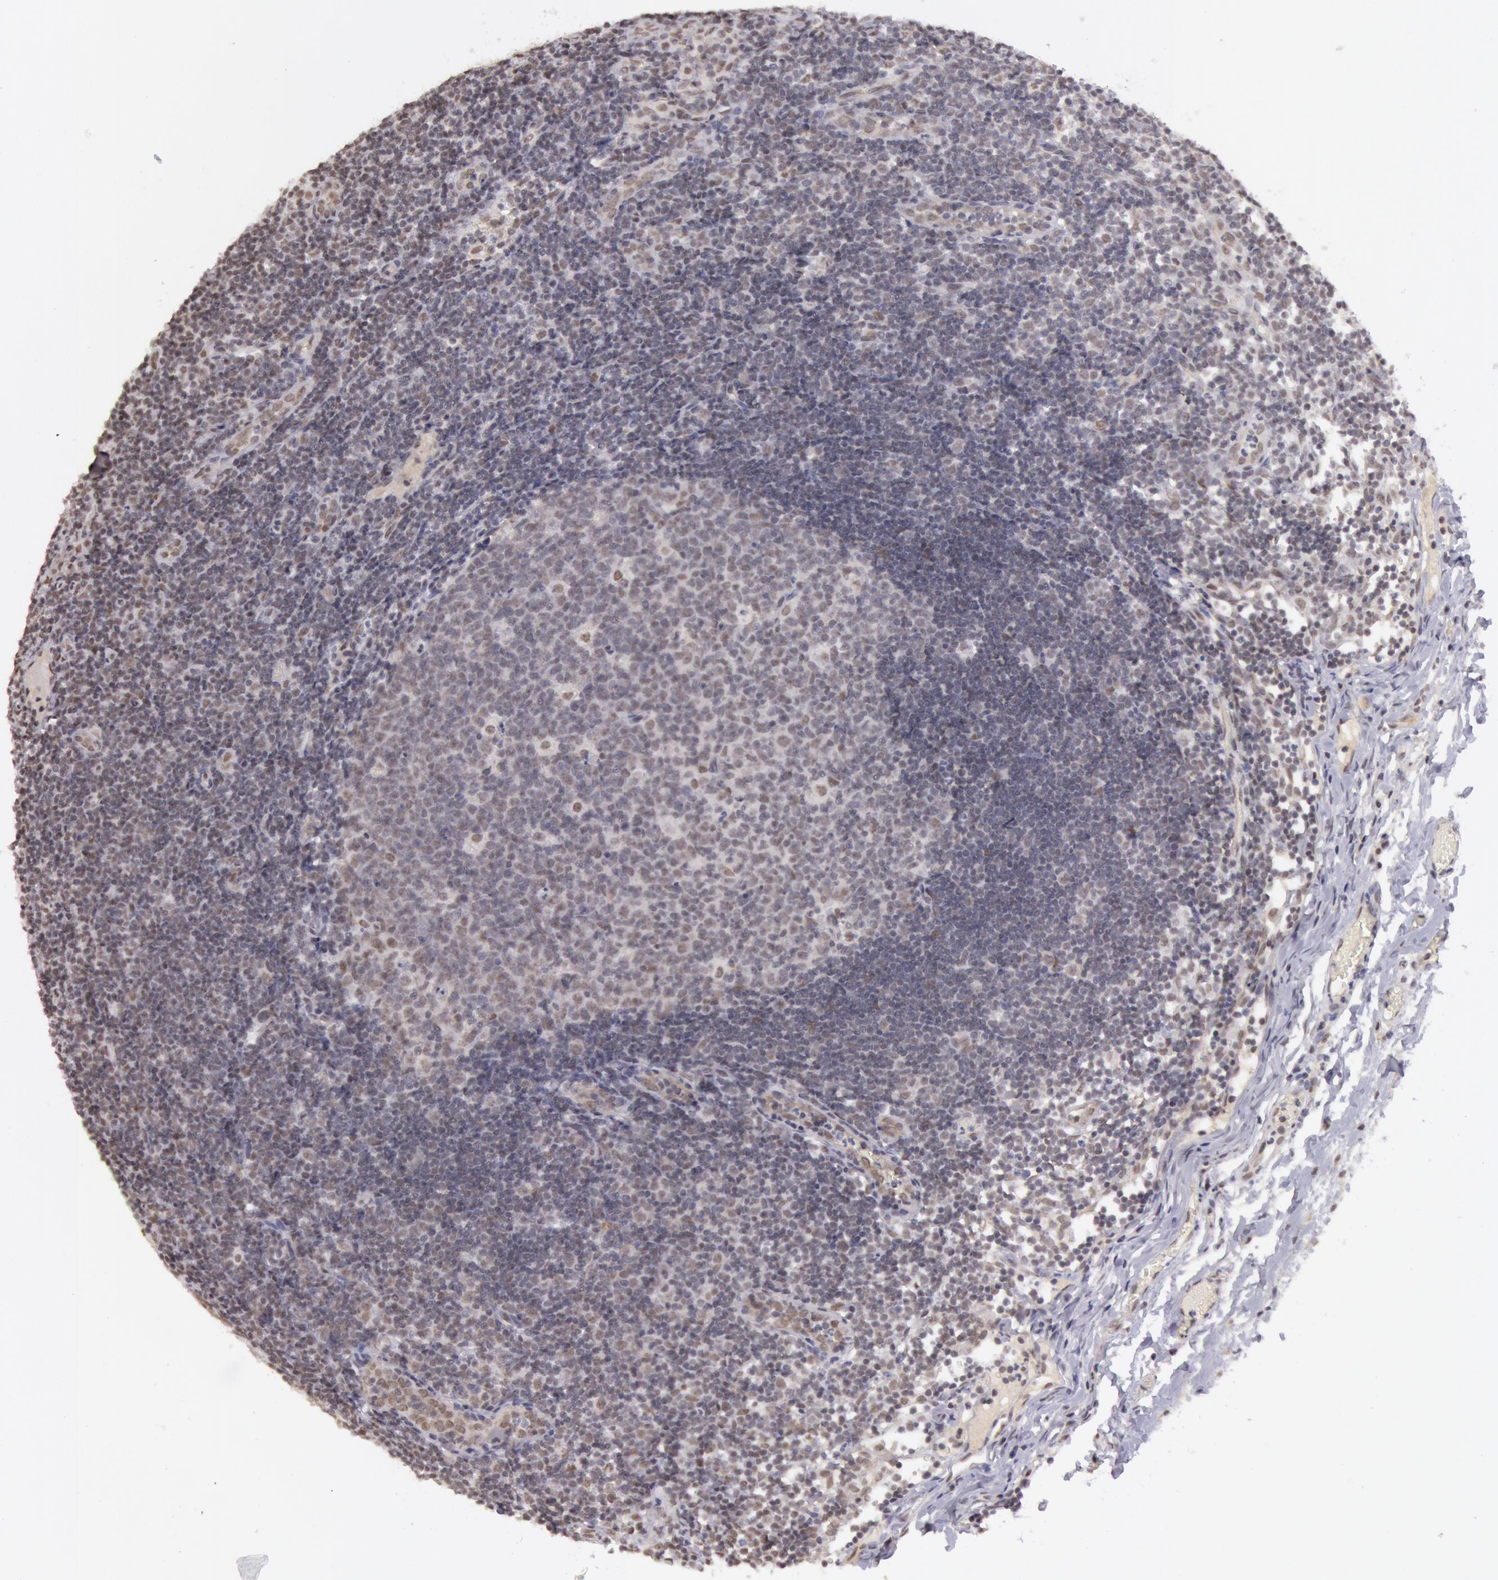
{"staining": {"intensity": "negative", "quantity": "none", "location": "none"}, "tissue": "lymph node", "cell_type": "Germinal center cells", "image_type": "normal", "snomed": [{"axis": "morphology", "description": "Normal tissue, NOS"}, {"axis": "morphology", "description": "Inflammation, NOS"}, {"axis": "topography", "description": "Lymph node"}, {"axis": "topography", "description": "Salivary gland"}], "caption": "Germinal center cells show no significant protein expression in benign lymph node.", "gene": "VRTN", "patient": {"sex": "male", "age": 3}}